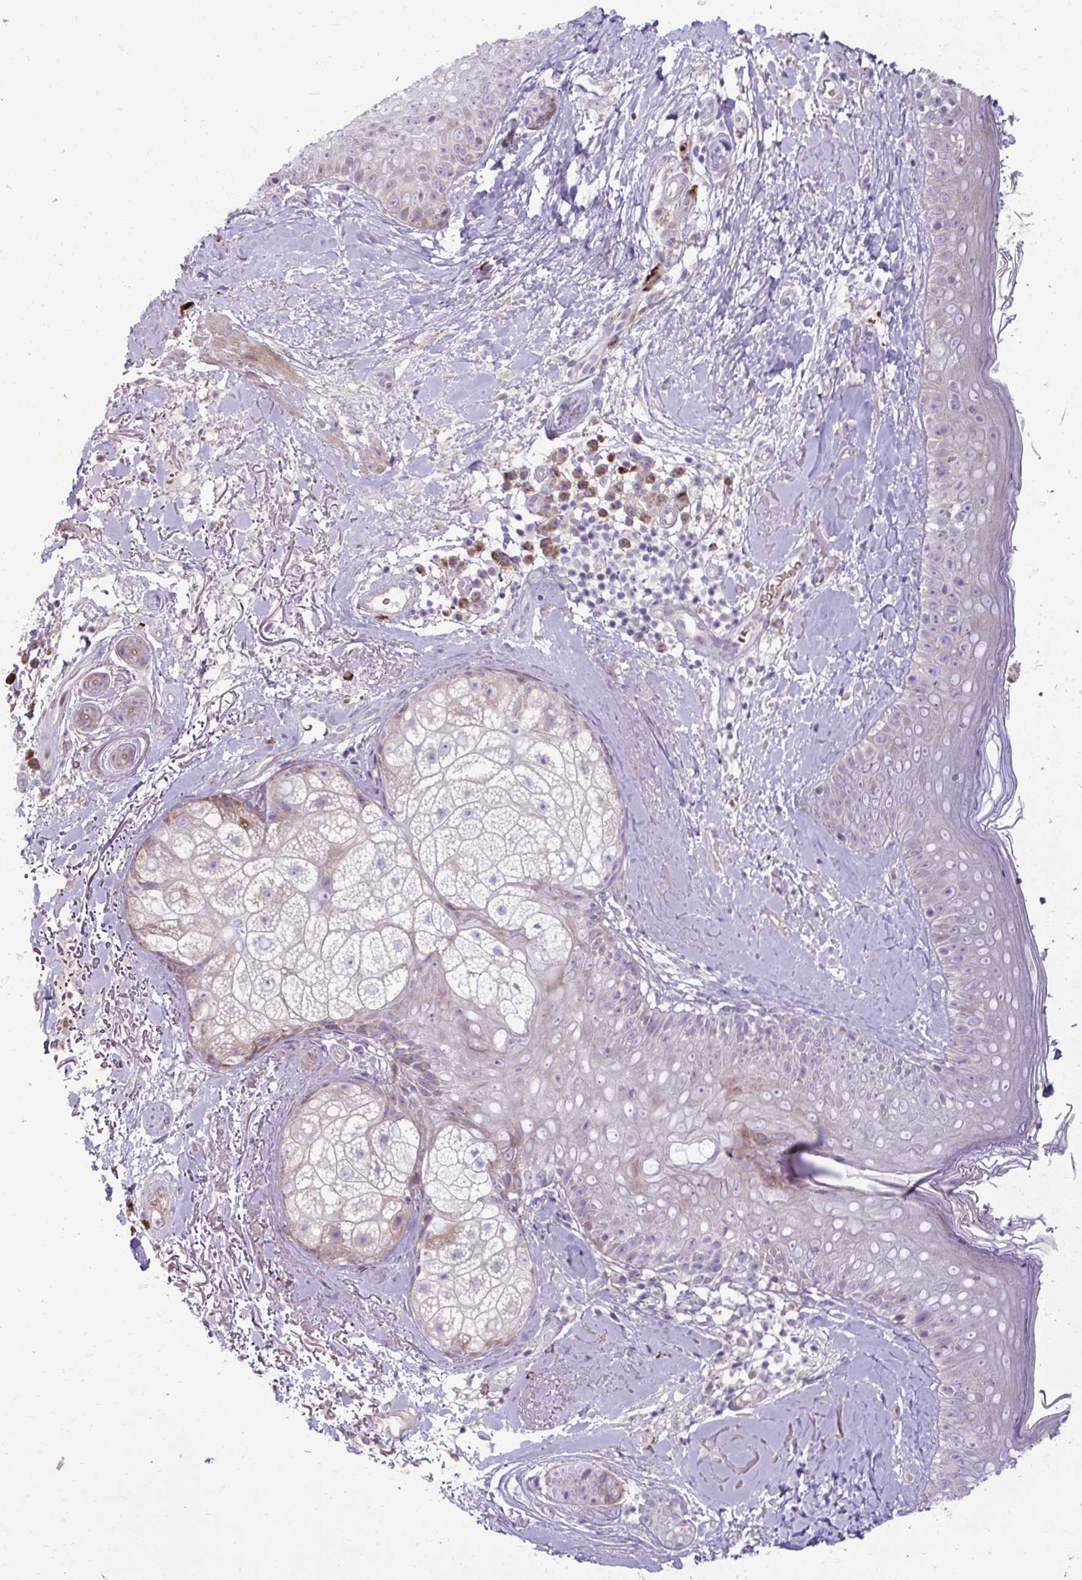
{"staining": {"intensity": "negative", "quantity": "none", "location": "none"}, "tissue": "skin", "cell_type": "Fibroblasts", "image_type": "normal", "snomed": [{"axis": "morphology", "description": "Normal tissue, NOS"}, {"axis": "topography", "description": "Skin"}], "caption": "This is an IHC histopathology image of normal skin. There is no expression in fibroblasts.", "gene": "LIMS1", "patient": {"sex": "male", "age": 73}}